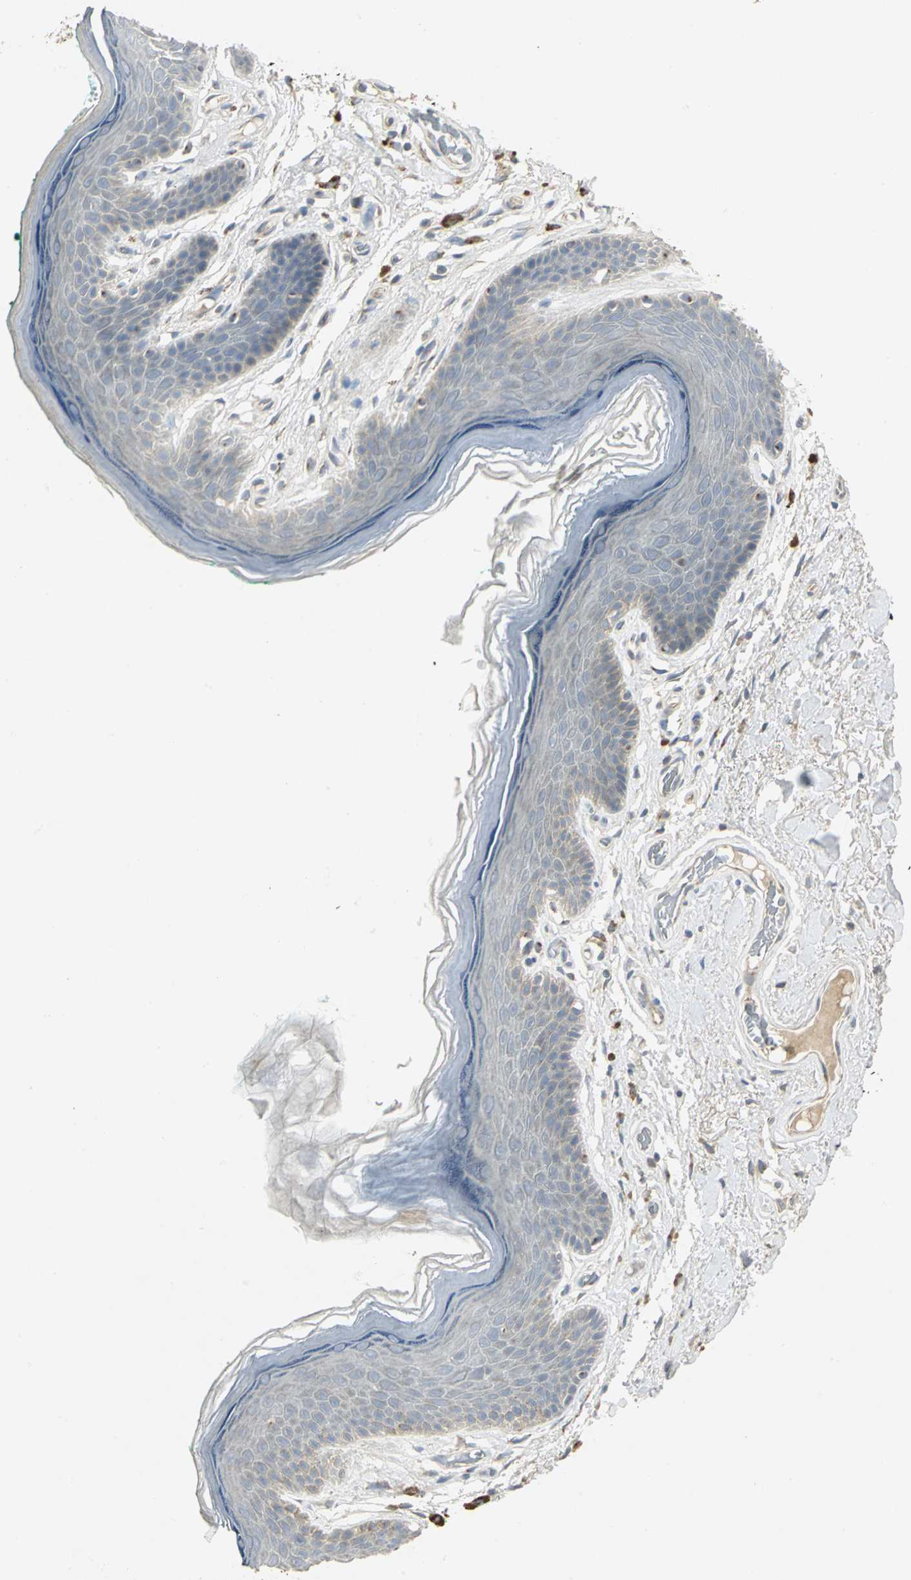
{"staining": {"intensity": "weak", "quantity": "25%-75%", "location": "cytoplasmic/membranous"}, "tissue": "skin", "cell_type": "Epidermal cells", "image_type": "normal", "snomed": [{"axis": "morphology", "description": "Normal tissue, NOS"}, {"axis": "topography", "description": "Anal"}], "caption": "Immunohistochemistry (IHC) of normal skin reveals low levels of weak cytoplasmic/membranous positivity in approximately 25%-75% of epidermal cells.", "gene": "TM9SF2", "patient": {"sex": "male", "age": 74}}